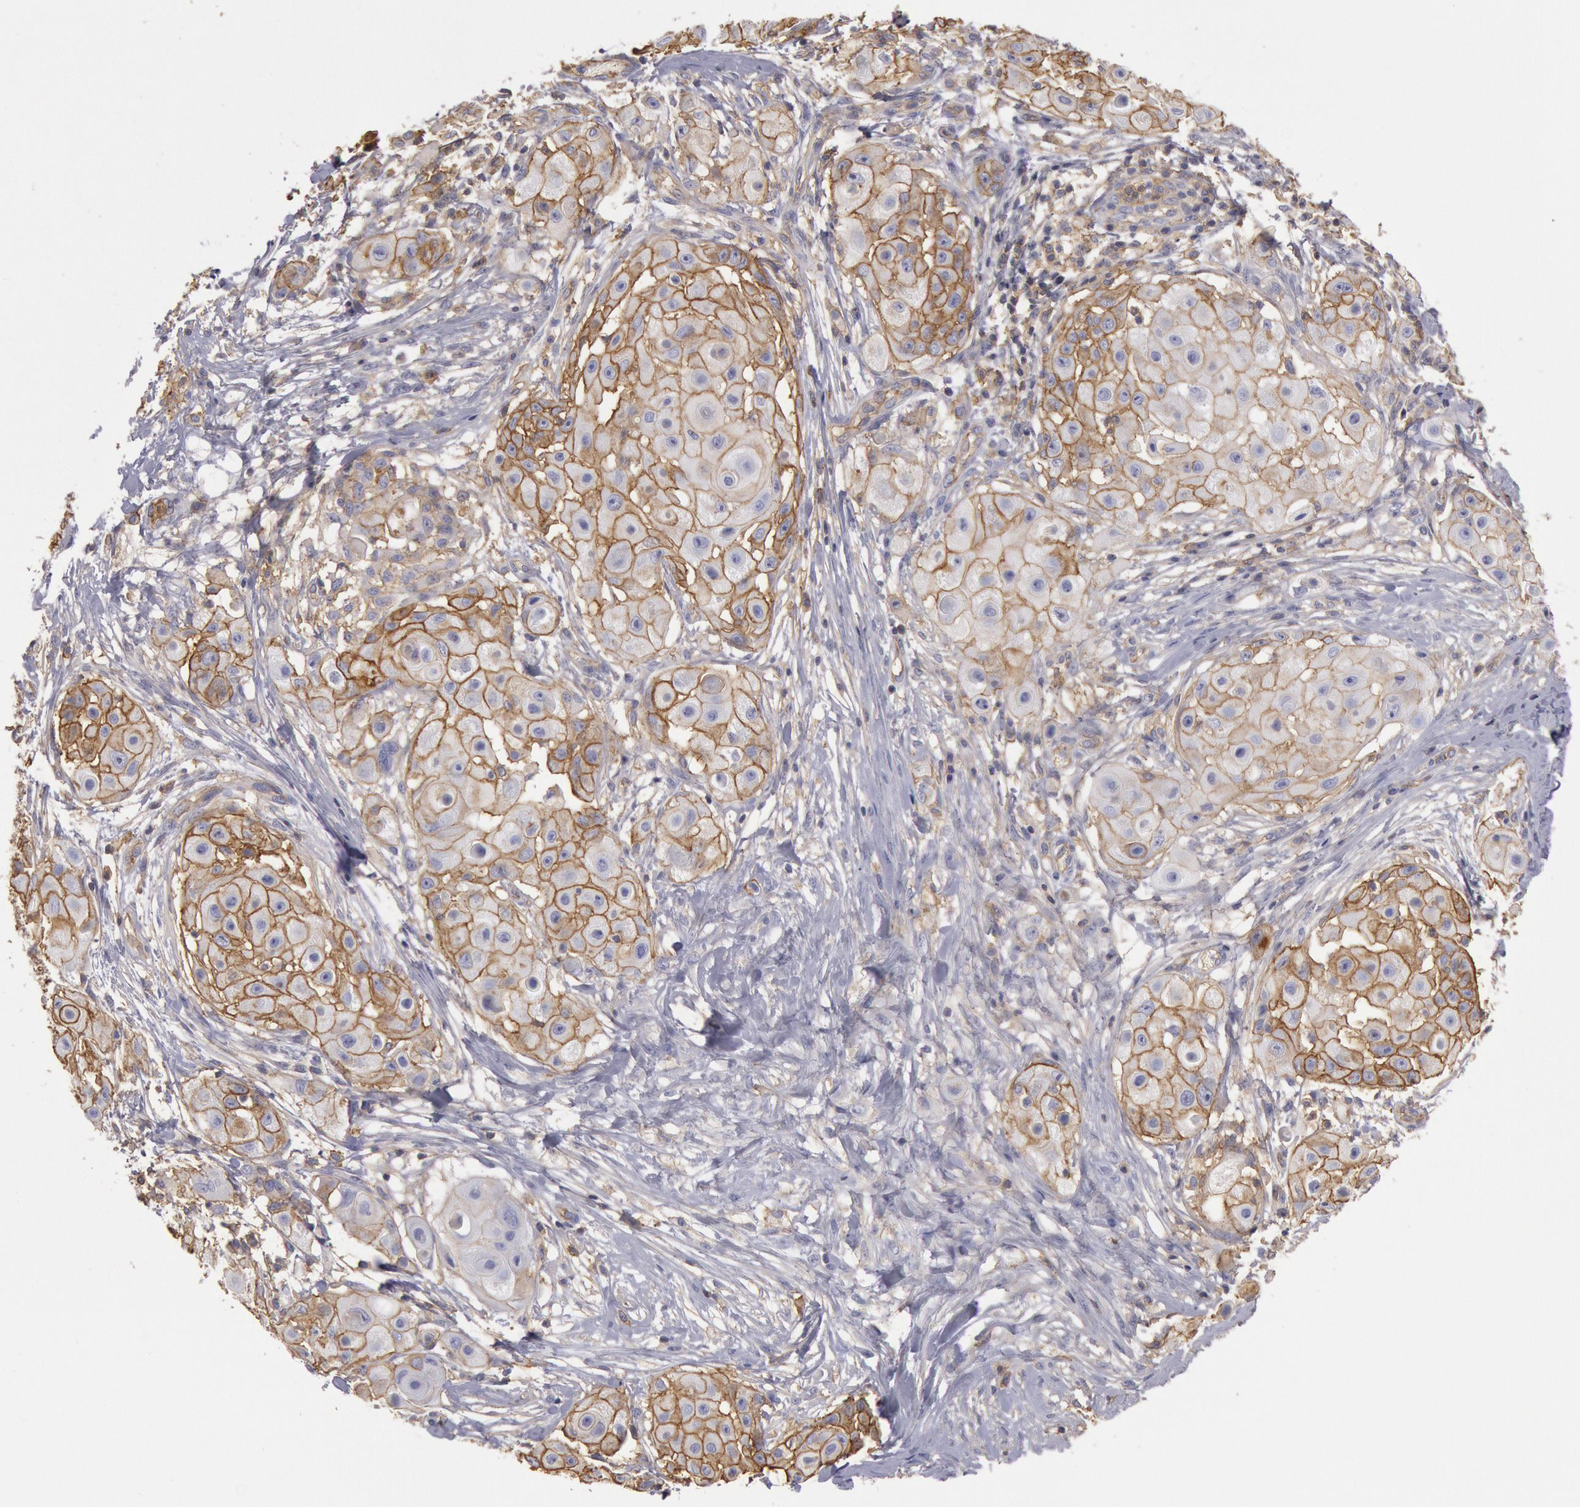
{"staining": {"intensity": "moderate", "quantity": ">75%", "location": "cytoplasmic/membranous"}, "tissue": "skin cancer", "cell_type": "Tumor cells", "image_type": "cancer", "snomed": [{"axis": "morphology", "description": "Squamous cell carcinoma, NOS"}, {"axis": "topography", "description": "Skin"}], "caption": "DAB (3,3'-diaminobenzidine) immunohistochemical staining of skin cancer (squamous cell carcinoma) exhibits moderate cytoplasmic/membranous protein staining in about >75% of tumor cells.", "gene": "SNAP23", "patient": {"sex": "female", "age": 57}}